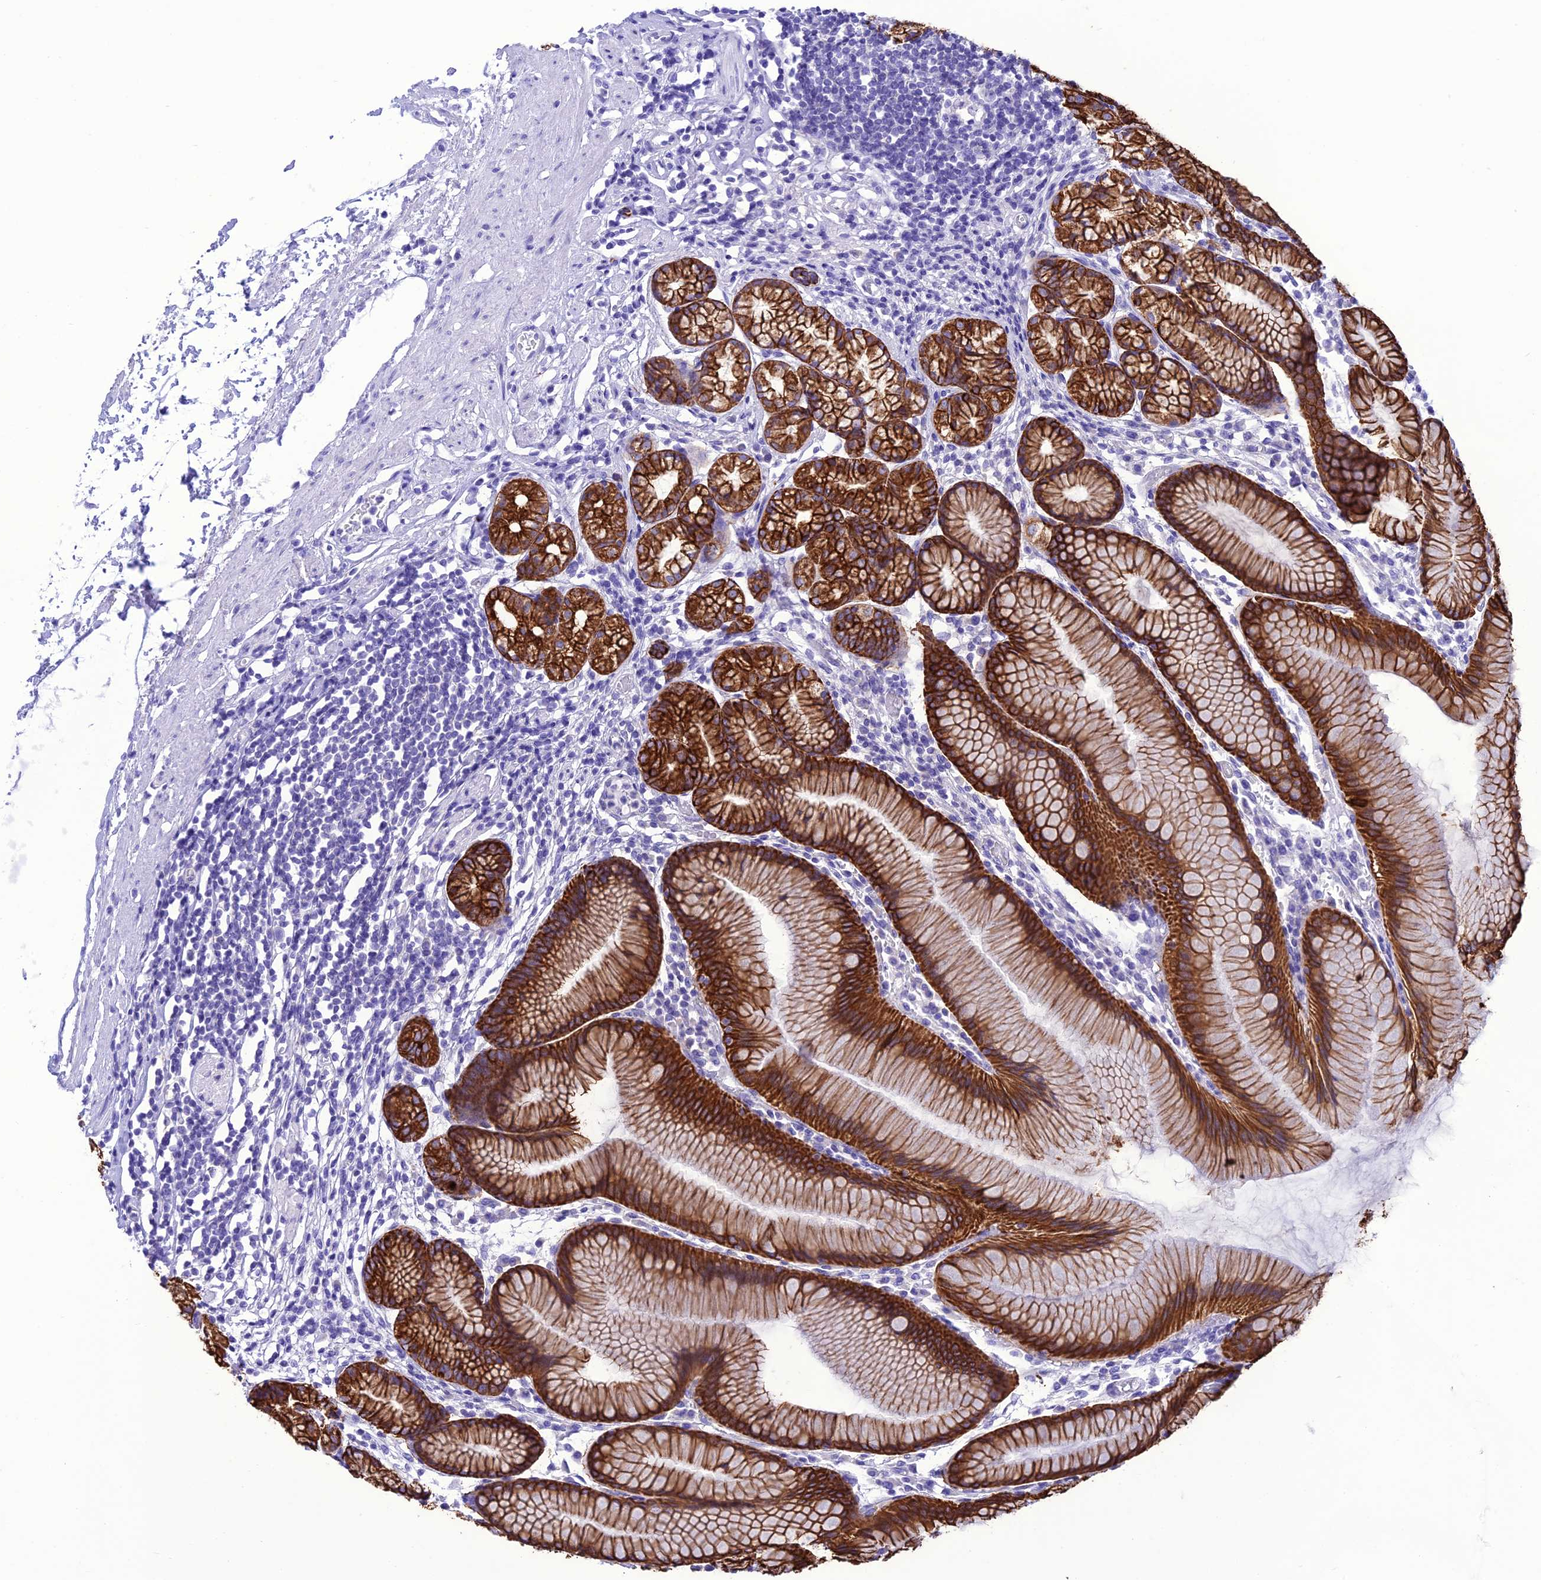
{"staining": {"intensity": "strong", "quantity": ">75%", "location": "cytoplasmic/membranous"}, "tissue": "stomach", "cell_type": "Glandular cells", "image_type": "normal", "snomed": [{"axis": "morphology", "description": "Normal tissue, NOS"}, {"axis": "topography", "description": "Stomach"}], "caption": "Benign stomach was stained to show a protein in brown. There is high levels of strong cytoplasmic/membranous staining in approximately >75% of glandular cells.", "gene": "VPS52", "patient": {"sex": "female", "age": 57}}